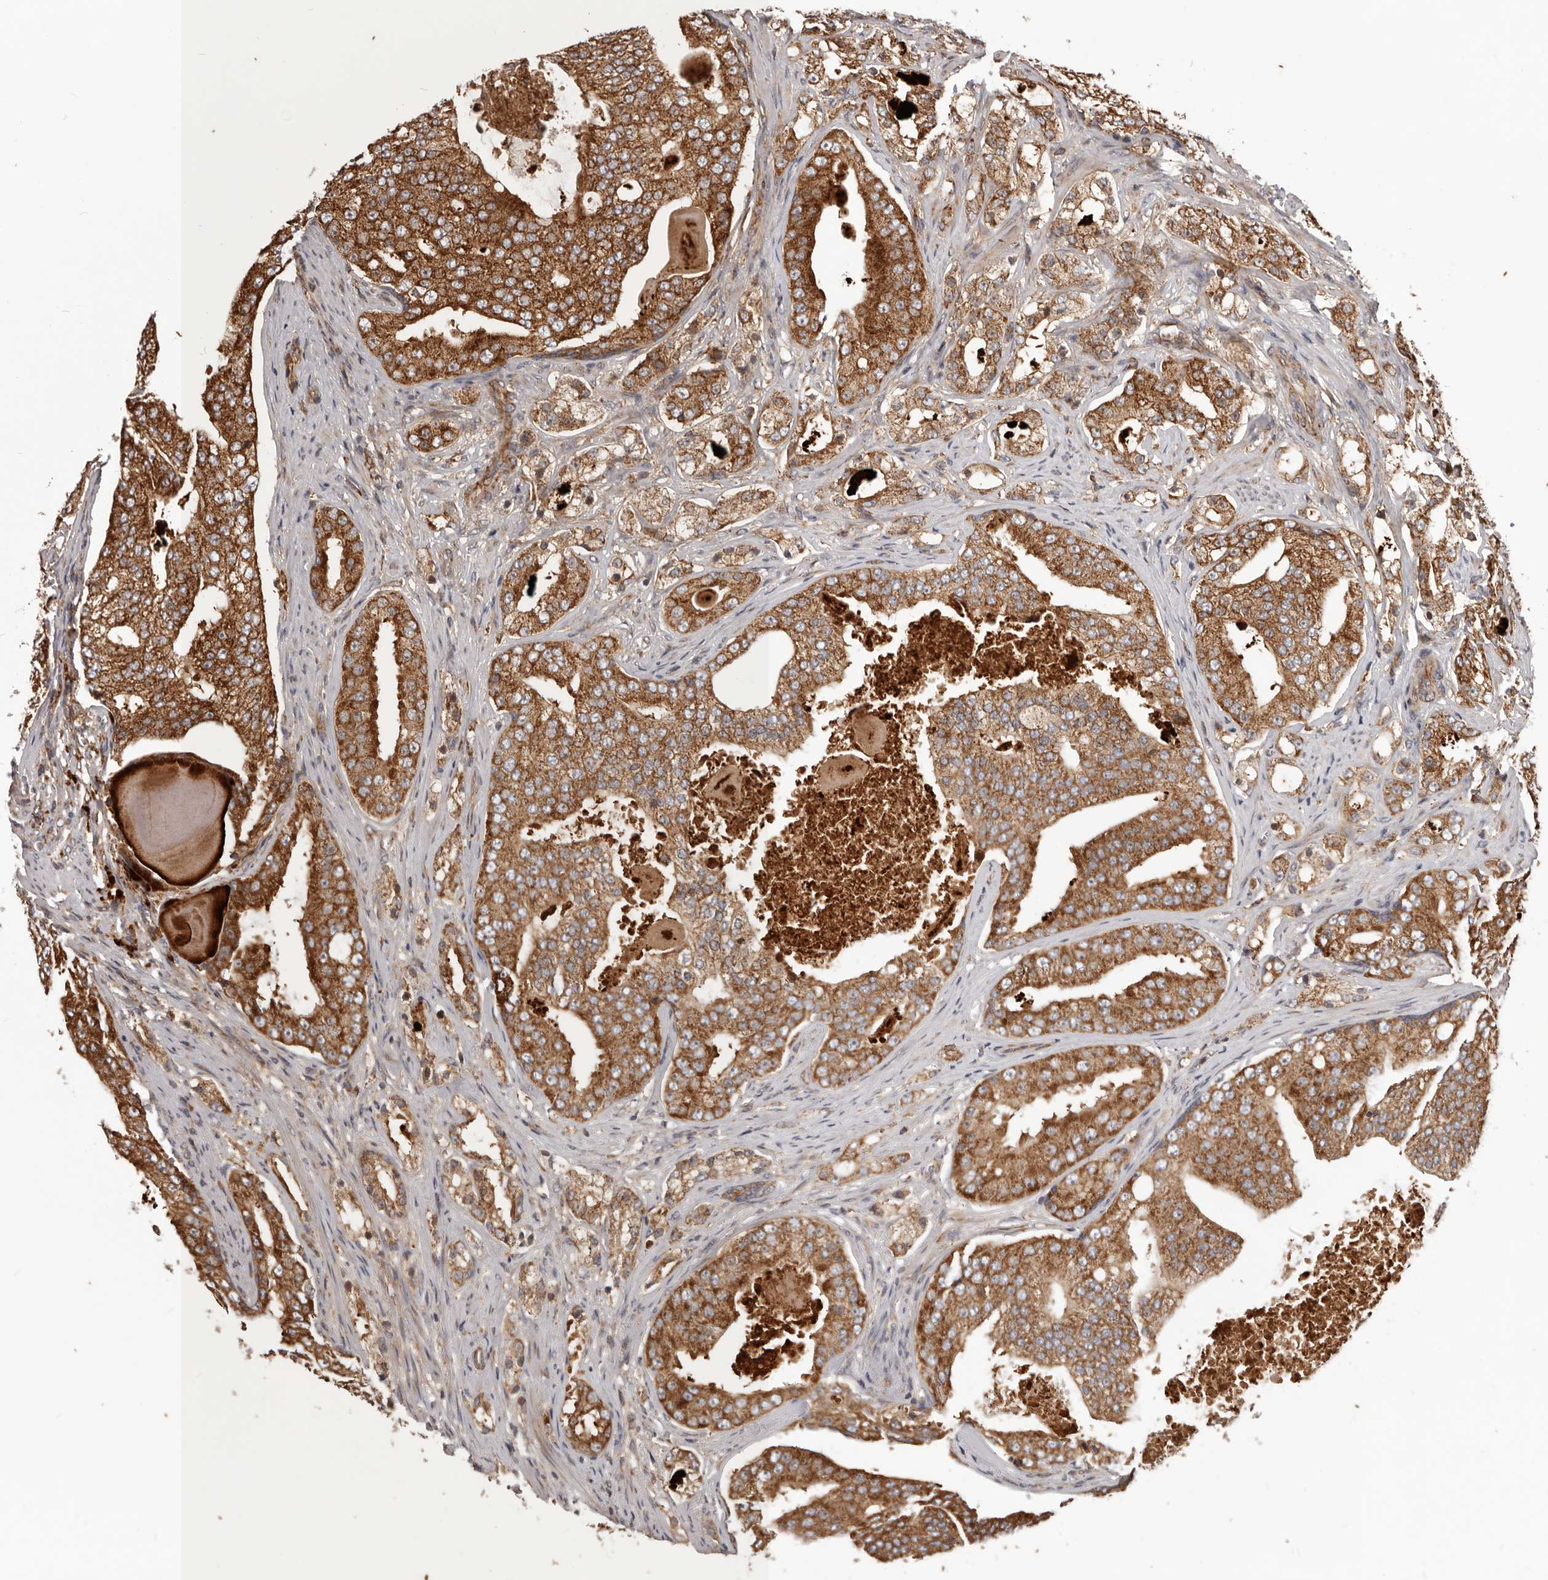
{"staining": {"intensity": "strong", "quantity": ">75%", "location": "cytoplasmic/membranous"}, "tissue": "prostate cancer", "cell_type": "Tumor cells", "image_type": "cancer", "snomed": [{"axis": "morphology", "description": "Adenocarcinoma, High grade"}, {"axis": "topography", "description": "Prostate"}], "caption": "Prostate cancer stained with a brown dye reveals strong cytoplasmic/membranous positive expression in approximately >75% of tumor cells.", "gene": "MRPS10", "patient": {"sex": "male", "age": 68}}